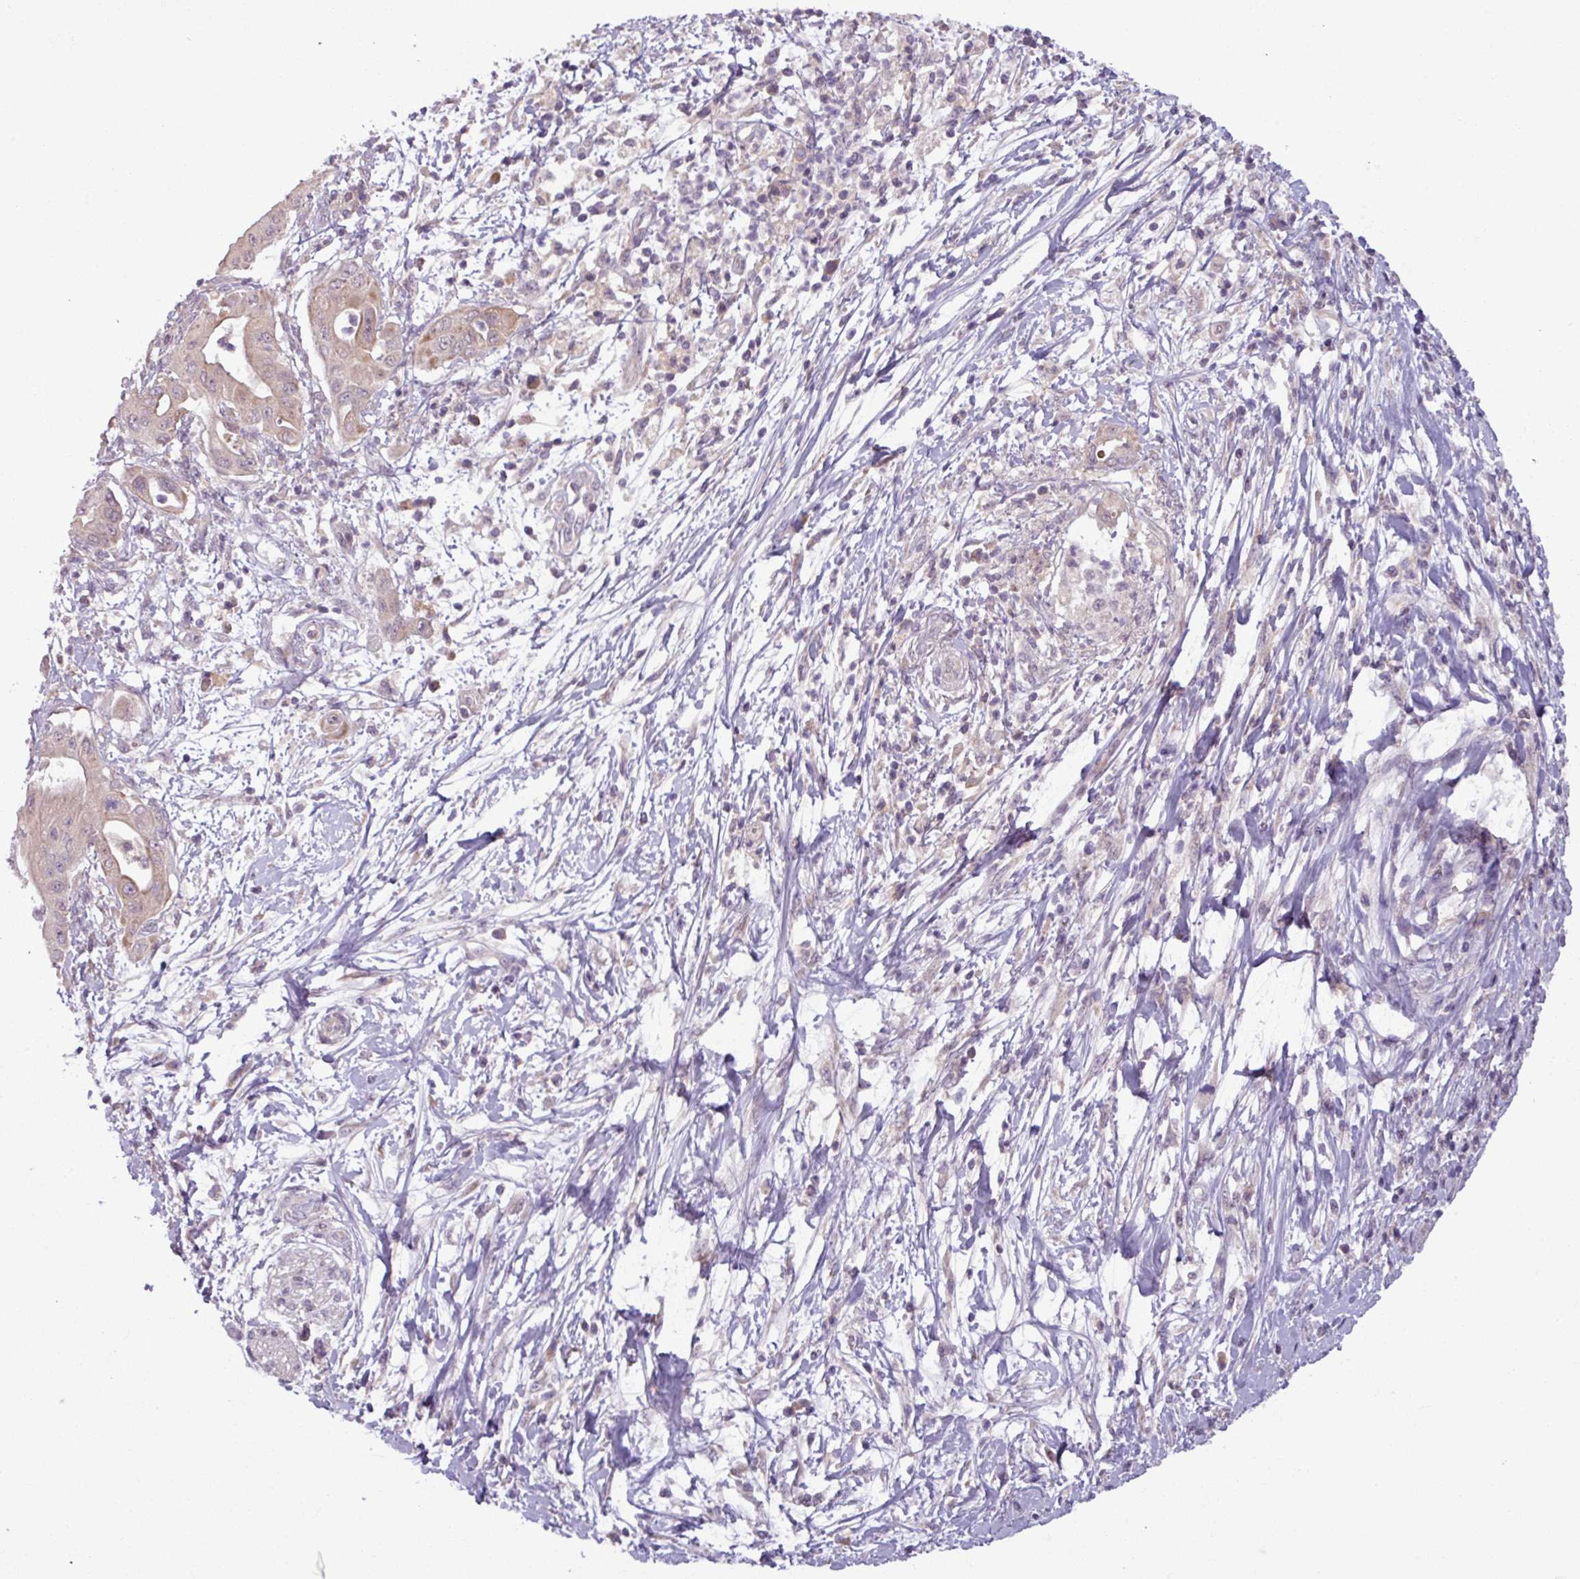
{"staining": {"intensity": "weak", "quantity": ">75%", "location": "cytoplasmic/membranous"}, "tissue": "pancreatic cancer", "cell_type": "Tumor cells", "image_type": "cancer", "snomed": [{"axis": "morphology", "description": "Adenocarcinoma, NOS"}, {"axis": "topography", "description": "Pancreas"}], "caption": "Immunohistochemistry staining of pancreatic adenocarcinoma, which shows low levels of weak cytoplasmic/membranous expression in about >75% of tumor cells indicating weak cytoplasmic/membranous protein positivity. The staining was performed using DAB (3,3'-diaminobenzidine) (brown) for protein detection and nuclei were counterstained in hematoxylin (blue).", "gene": "OGFOD3", "patient": {"sex": "male", "age": 68}}